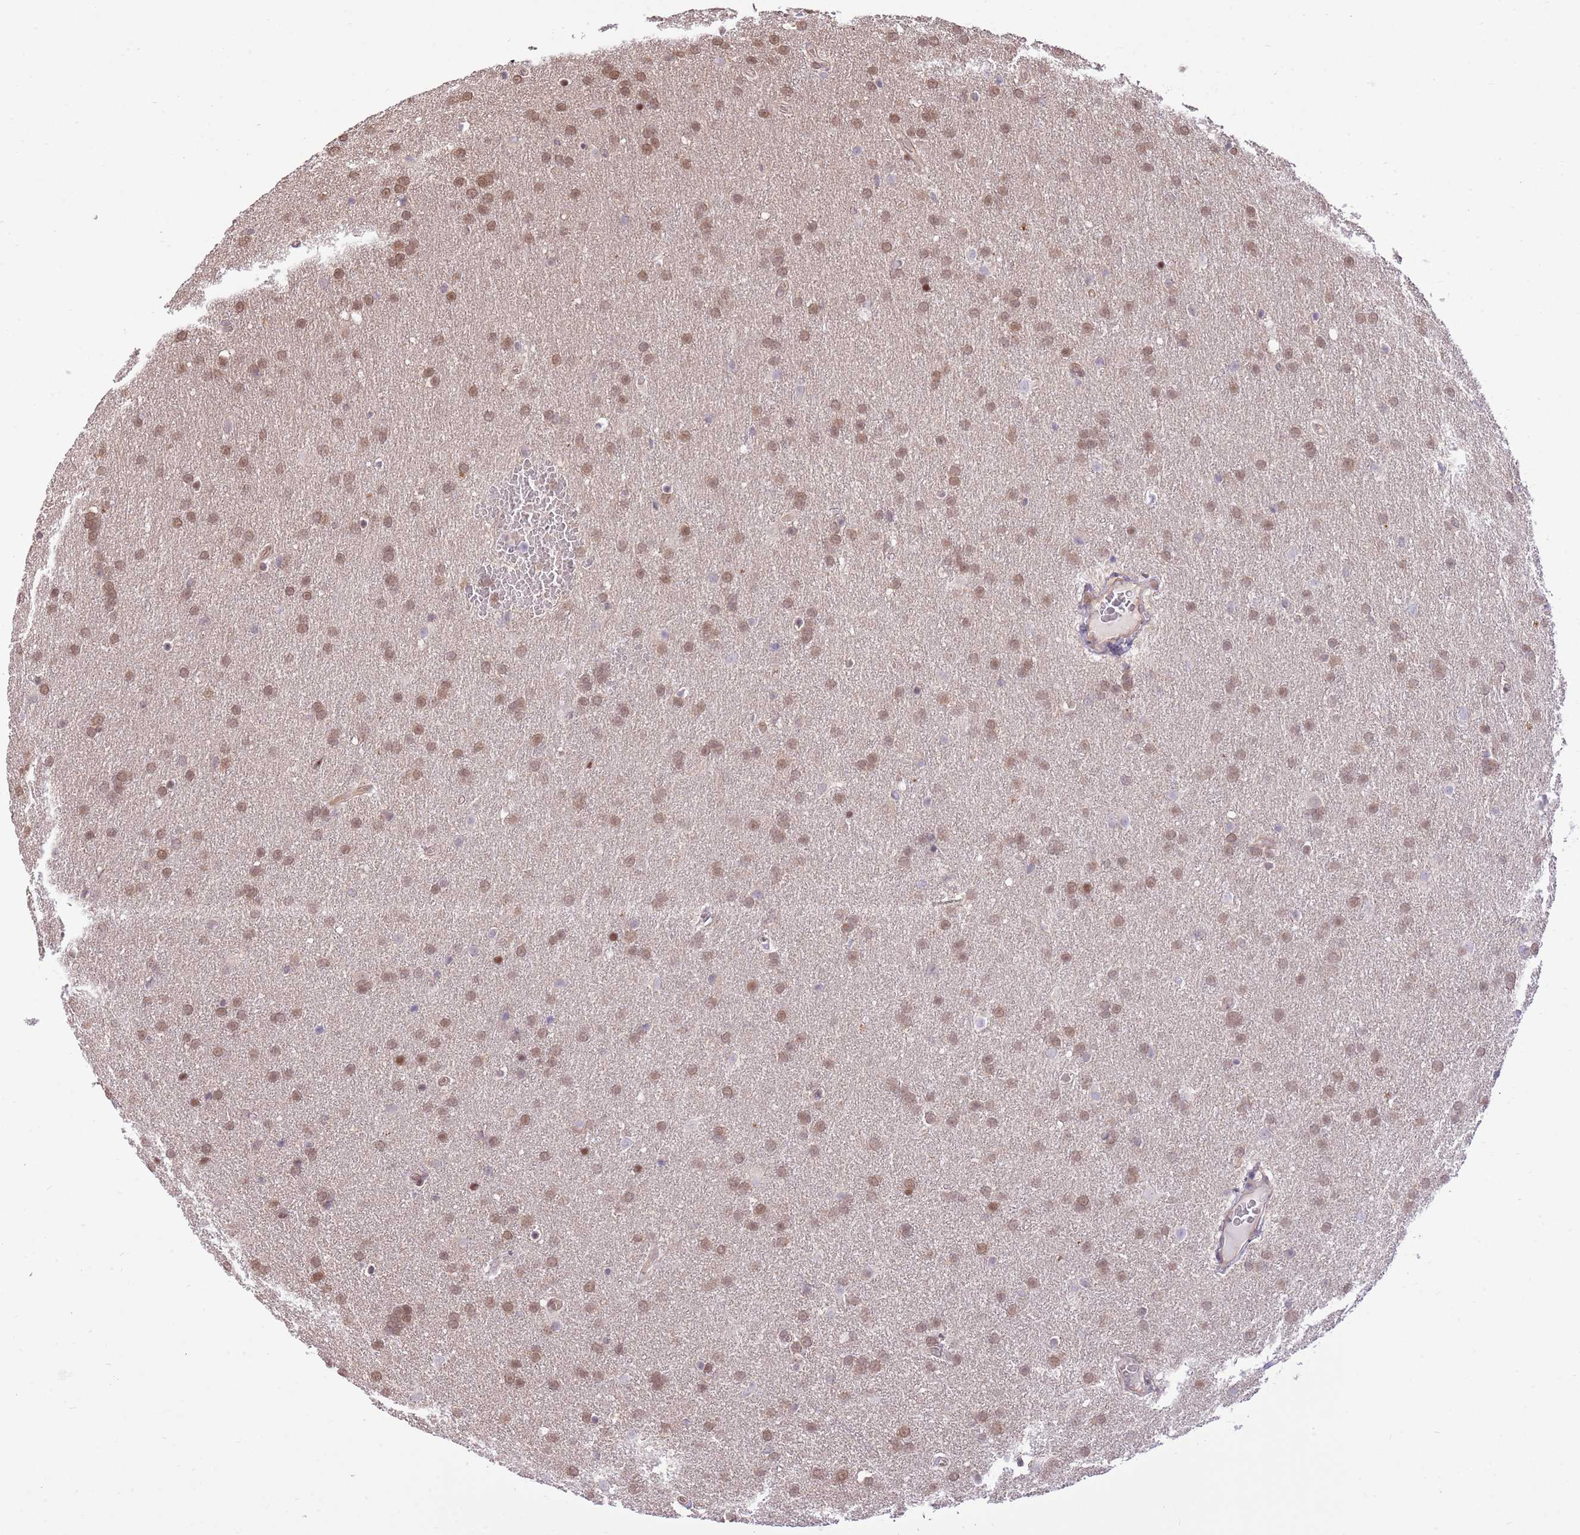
{"staining": {"intensity": "moderate", "quantity": ">75%", "location": "cytoplasmic/membranous,nuclear"}, "tissue": "glioma", "cell_type": "Tumor cells", "image_type": "cancer", "snomed": [{"axis": "morphology", "description": "Glioma, malignant, Low grade"}, {"axis": "topography", "description": "Brain"}], "caption": "Protein staining of glioma tissue exhibits moderate cytoplasmic/membranous and nuclear staining in about >75% of tumor cells. Nuclei are stained in blue.", "gene": "NSFL1C", "patient": {"sex": "female", "age": 32}}